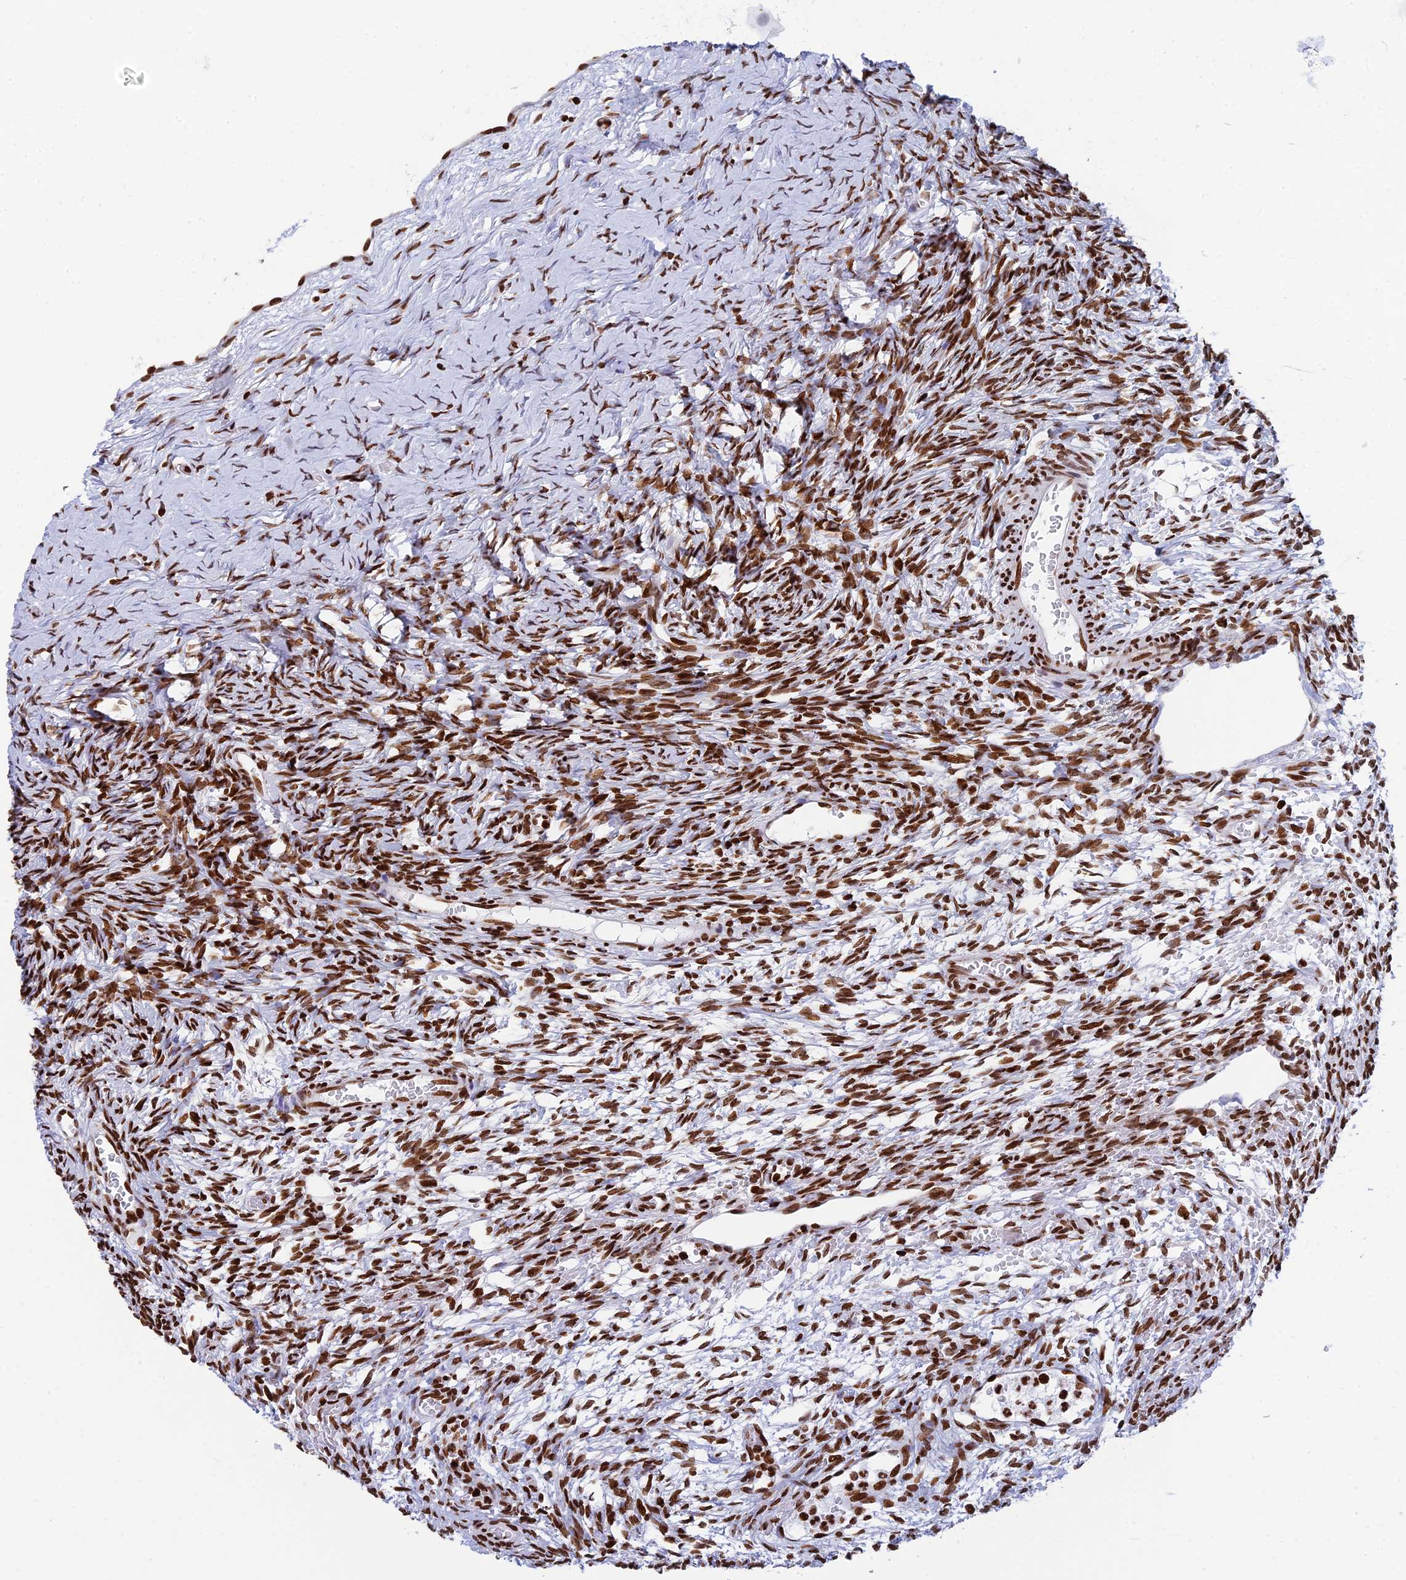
{"staining": {"intensity": "moderate", "quantity": ">75%", "location": "nuclear"}, "tissue": "ovary", "cell_type": "Ovarian stroma cells", "image_type": "normal", "snomed": [{"axis": "morphology", "description": "Normal tissue, NOS"}, {"axis": "topography", "description": "Ovary"}], "caption": "DAB immunohistochemical staining of benign human ovary exhibits moderate nuclear protein positivity in approximately >75% of ovarian stroma cells.", "gene": "RPAP1", "patient": {"sex": "female", "age": 39}}